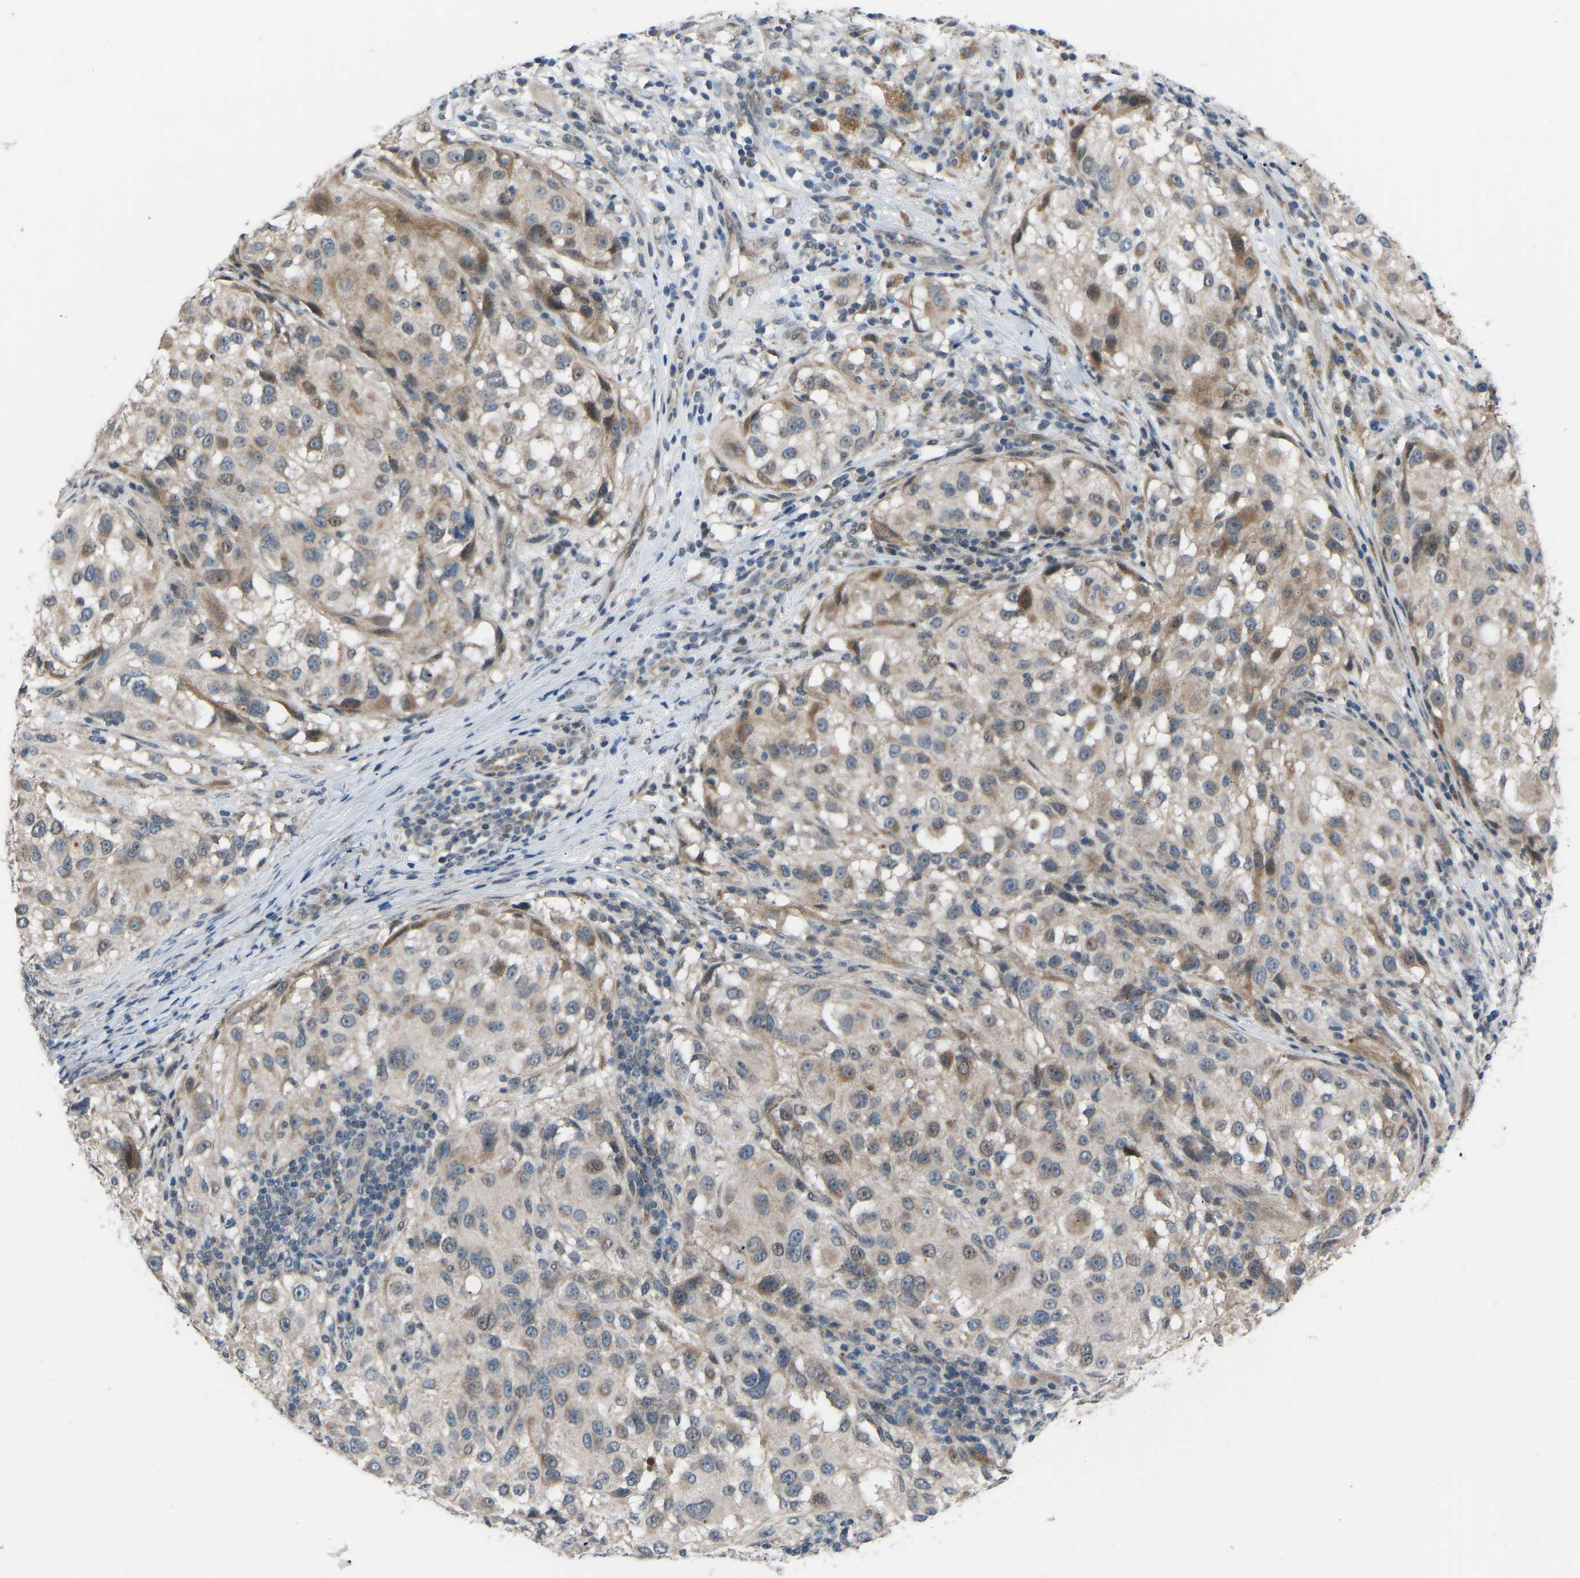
{"staining": {"intensity": "moderate", "quantity": "<25%", "location": "cytoplasmic/membranous"}, "tissue": "melanoma", "cell_type": "Tumor cells", "image_type": "cancer", "snomed": [{"axis": "morphology", "description": "Necrosis, NOS"}, {"axis": "morphology", "description": "Malignant melanoma, NOS"}, {"axis": "topography", "description": "Skin"}], "caption": "Immunohistochemical staining of melanoma displays moderate cytoplasmic/membranous protein expression in approximately <25% of tumor cells. The protein is shown in brown color, while the nuclei are stained blue.", "gene": "CDK2AP1", "patient": {"sex": "female", "age": 87}}